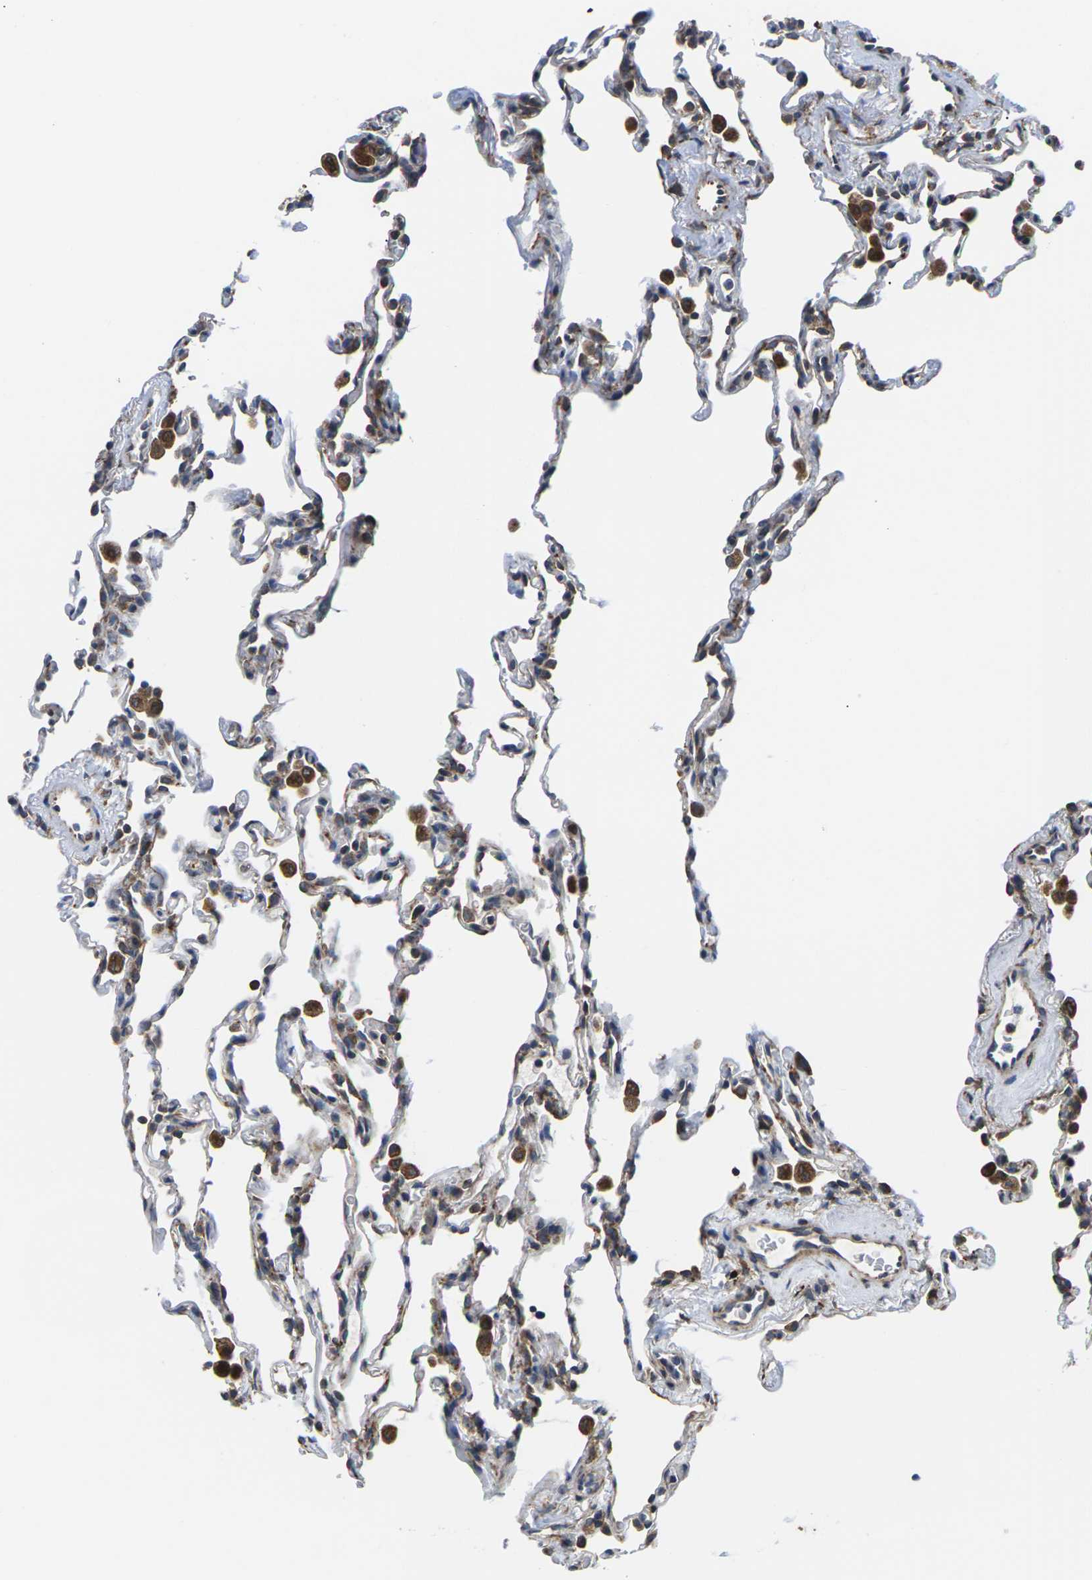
{"staining": {"intensity": "negative", "quantity": "none", "location": "none"}, "tissue": "lung", "cell_type": "Alveolar cells", "image_type": "normal", "snomed": [{"axis": "morphology", "description": "Normal tissue, NOS"}, {"axis": "topography", "description": "Lung"}], "caption": "Micrograph shows no significant protein expression in alveolar cells of unremarkable lung. The staining is performed using DAB brown chromogen with nuclei counter-stained in using hematoxylin.", "gene": "PDZK1IP1", "patient": {"sex": "male", "age": 59}}